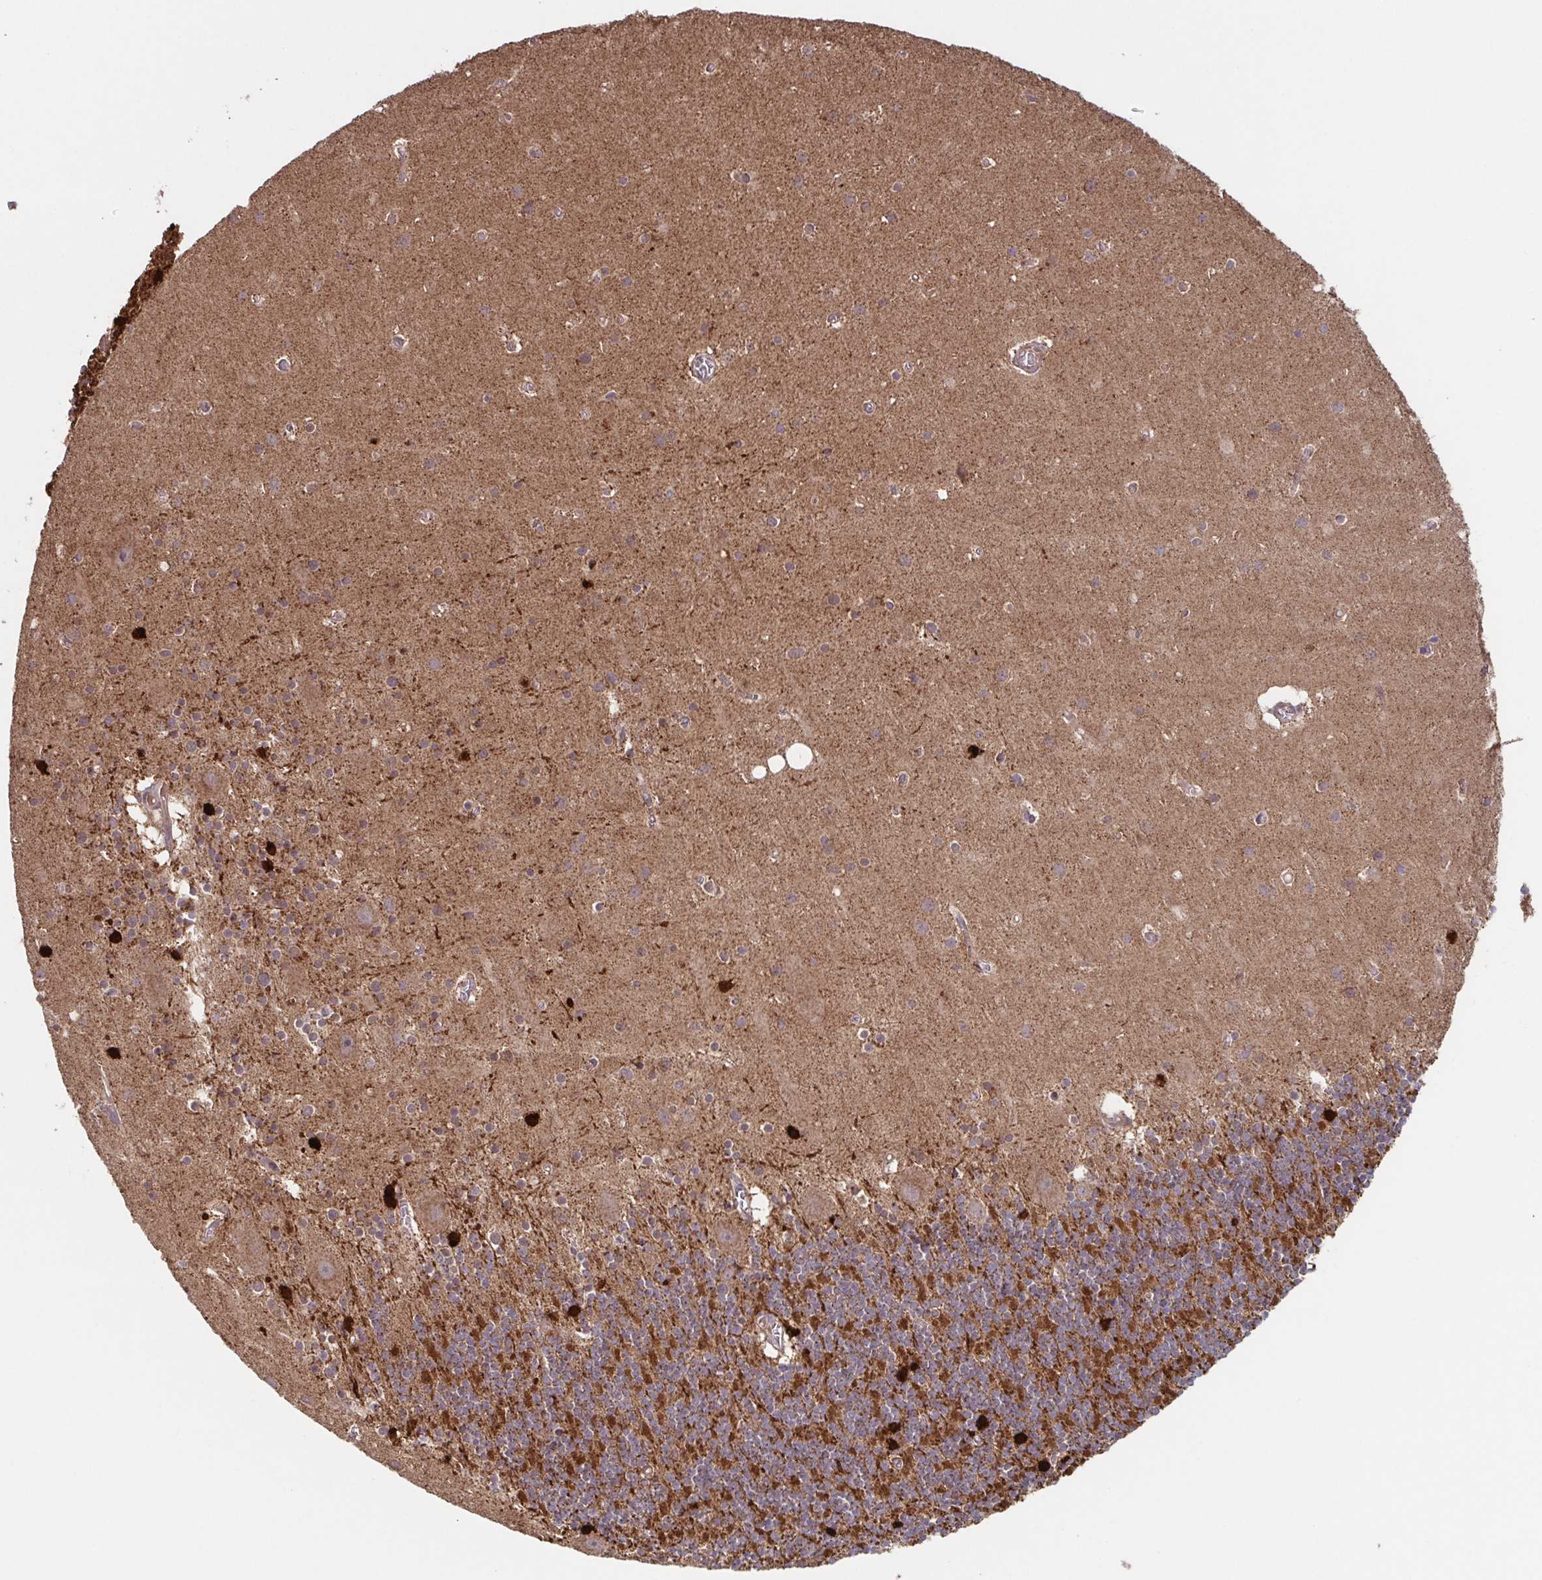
{"staining": {"intensity": "moderate", "quantity": "25%-75%", "location": "cytoplasmic/membranous"}, "tissue": "cerebellum", "cell_type": "Cells in granular layer", "image_type": "normal", "snomed": [{"axis": "morphology", "description": "Normal tissue, NOS"}, {"axis": "topography", "description": "Cerebellum"}], "caption": "Immunohistochemistry image of normal human cerebellum stained for a protein (brown), which reveals medium levels of moderate cytoplasmic/membranous expression in approximately 25%-75% of cells in granular layer.", "gene": "TTC19", "patient": {"sex": "male", "age": 70}}